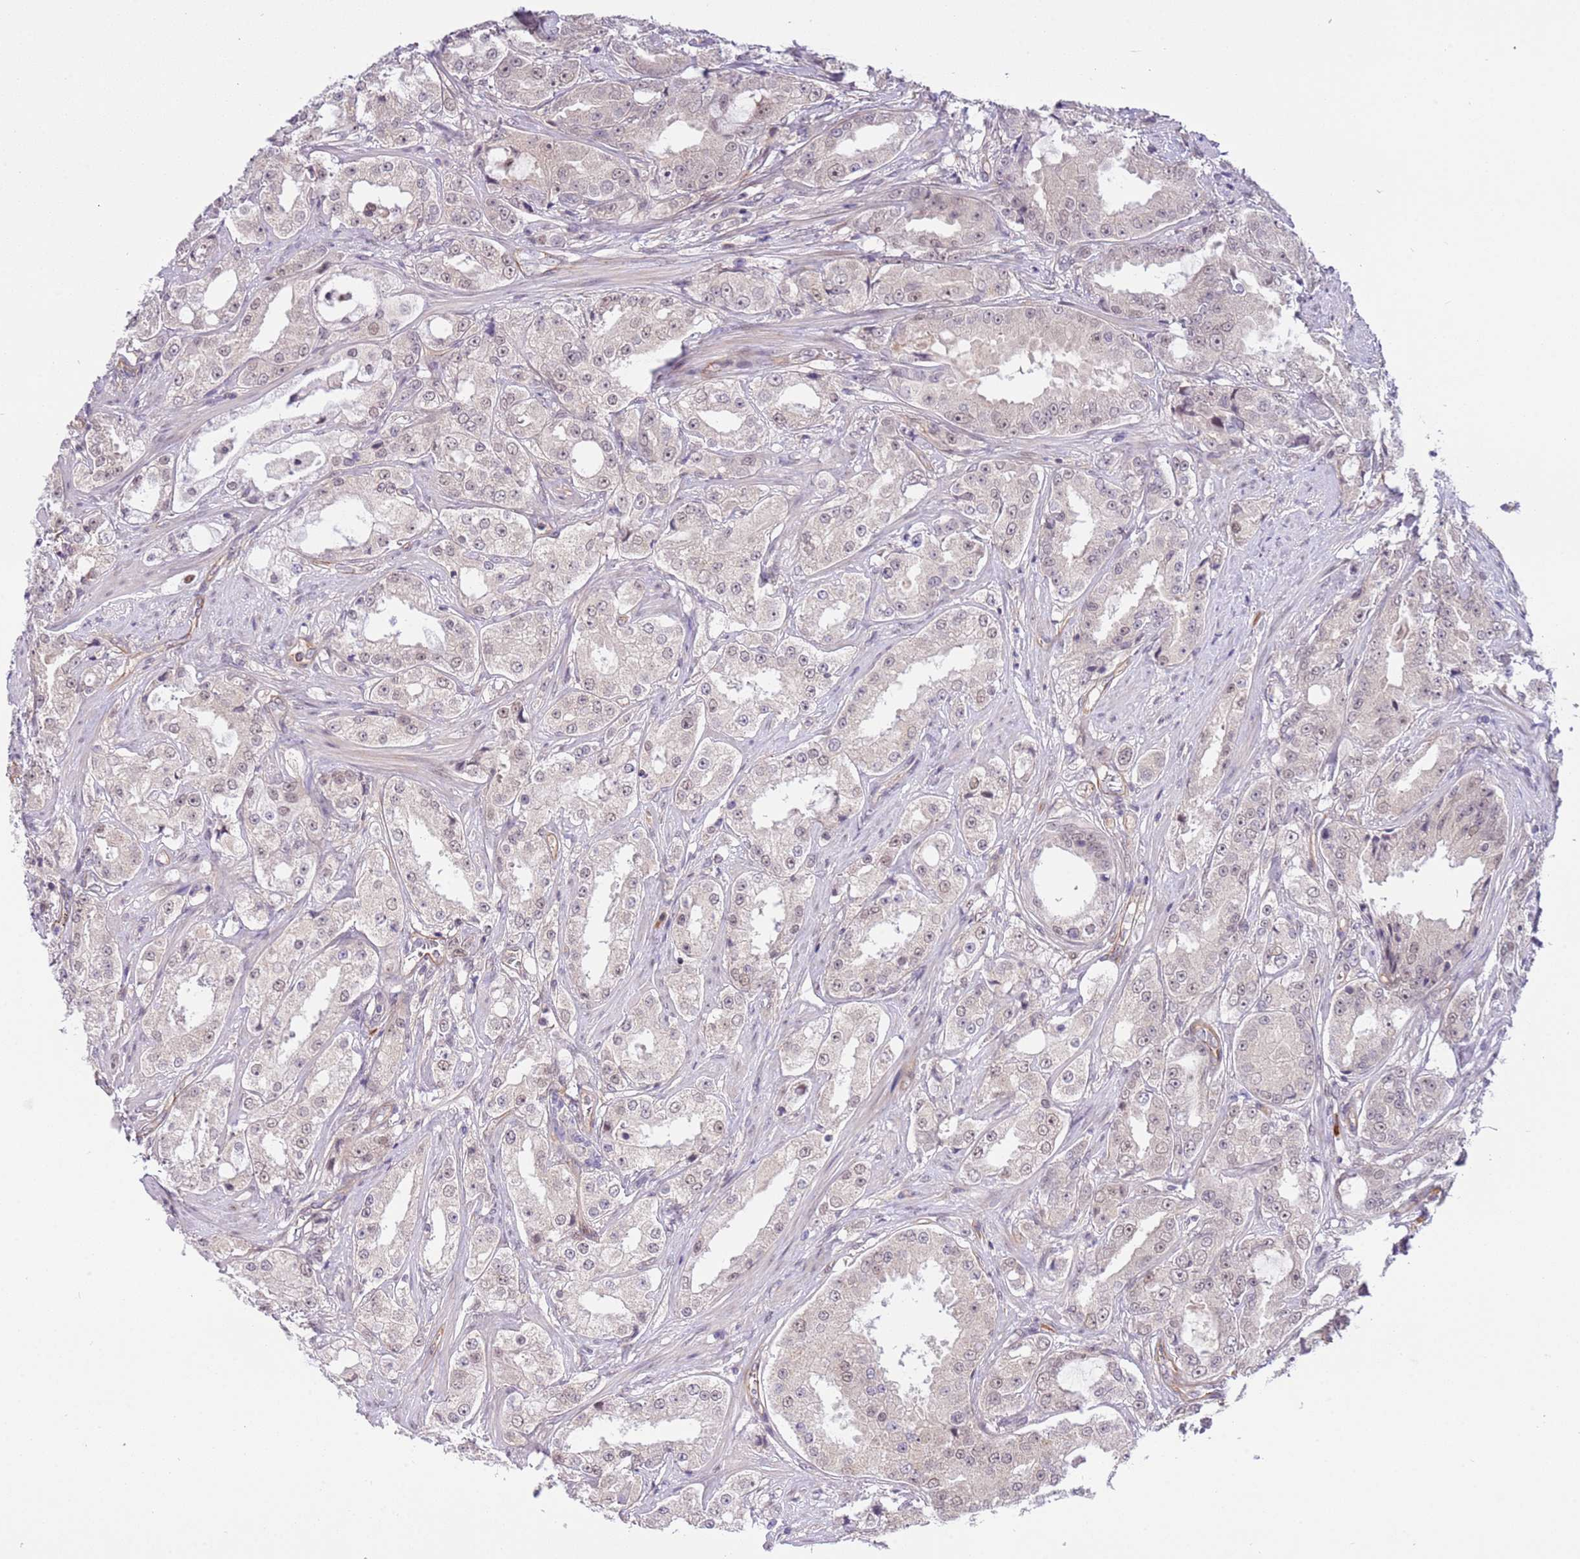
{"staining": {"intensity": "weak", "quantity": "<25%", "location": "nuclear"}, "tissue": "prostate cancer", "cell_type": "Tumor cells", "image_type": "cancer", "snomed": [{"axis": "morphology", "description": "Adenocarcinoma, High grade"}, {"axis": "topography", "description": "Prostate"}], "caption": "Immunohistochemical staining of prostate high-grade adenocarcinoma reveals no significant expression in tumor cells.", "gene": "MAGEF1", "patient": {"sex": "male", "age": 73}}